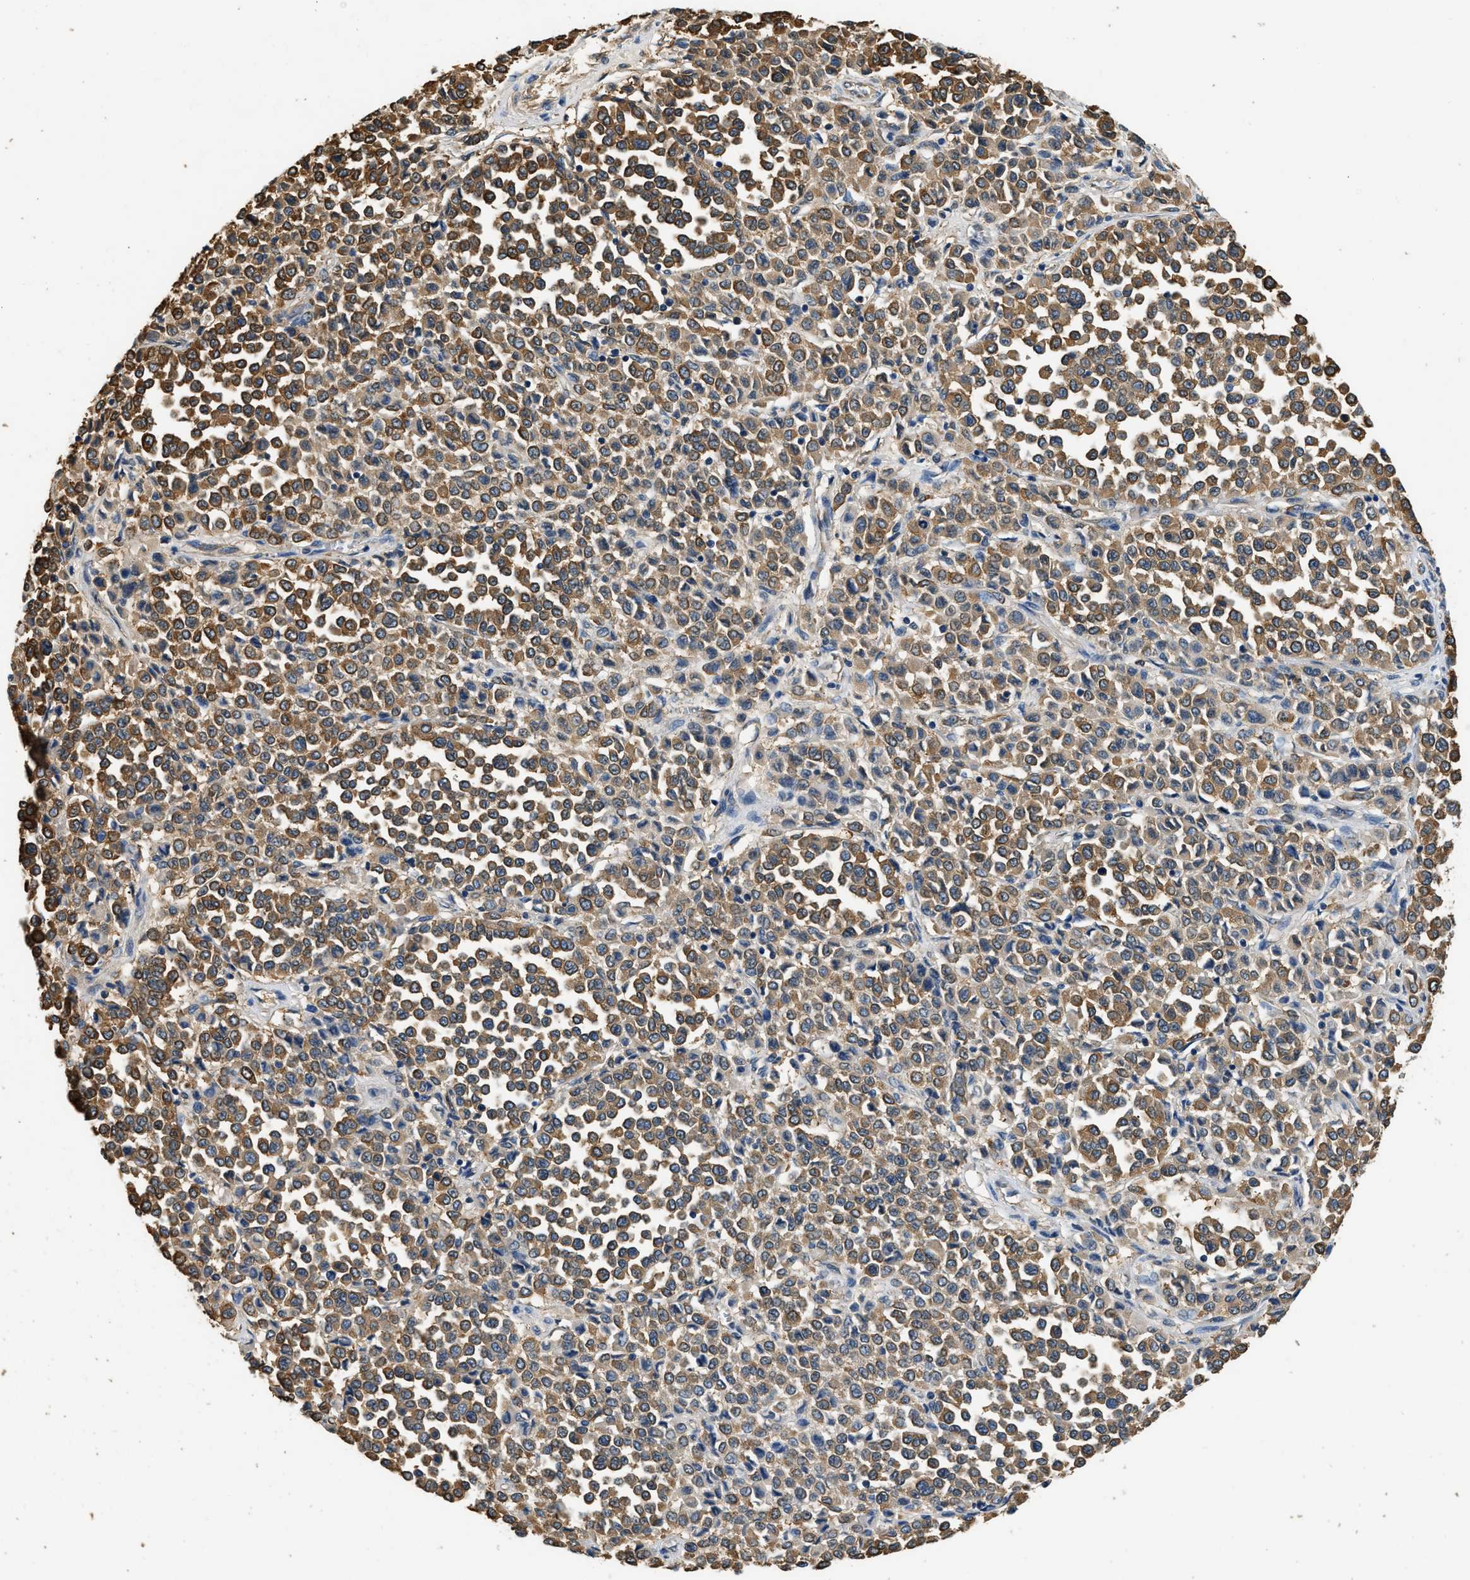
{"staining": {"intensity": "moderate", "quantity": ">75%", "location": "cytoplasmic/membranous"}, "tissue": "melanoma", "cell_type": "Tumor cells", "image_type": "cancer", "snomed": [{"axis": "morphology", "description": "Malignant melanoma, Metastatic site"}, {"axis": "topography", "description": "Pancreas"}], "caption": "Immunohistochemistry (IHC) histopathology image of neoplastic tissue: melanoma stained using immunohistochemistry shows medium levels of moderate protein expression localized specifically in the cytoplasmic/membranous of tumor cells, appearing as a cytoplasmic/membranous brown color.", "gene": "PPP2R1B", "patient": {"sex": "female", "age": 30}}